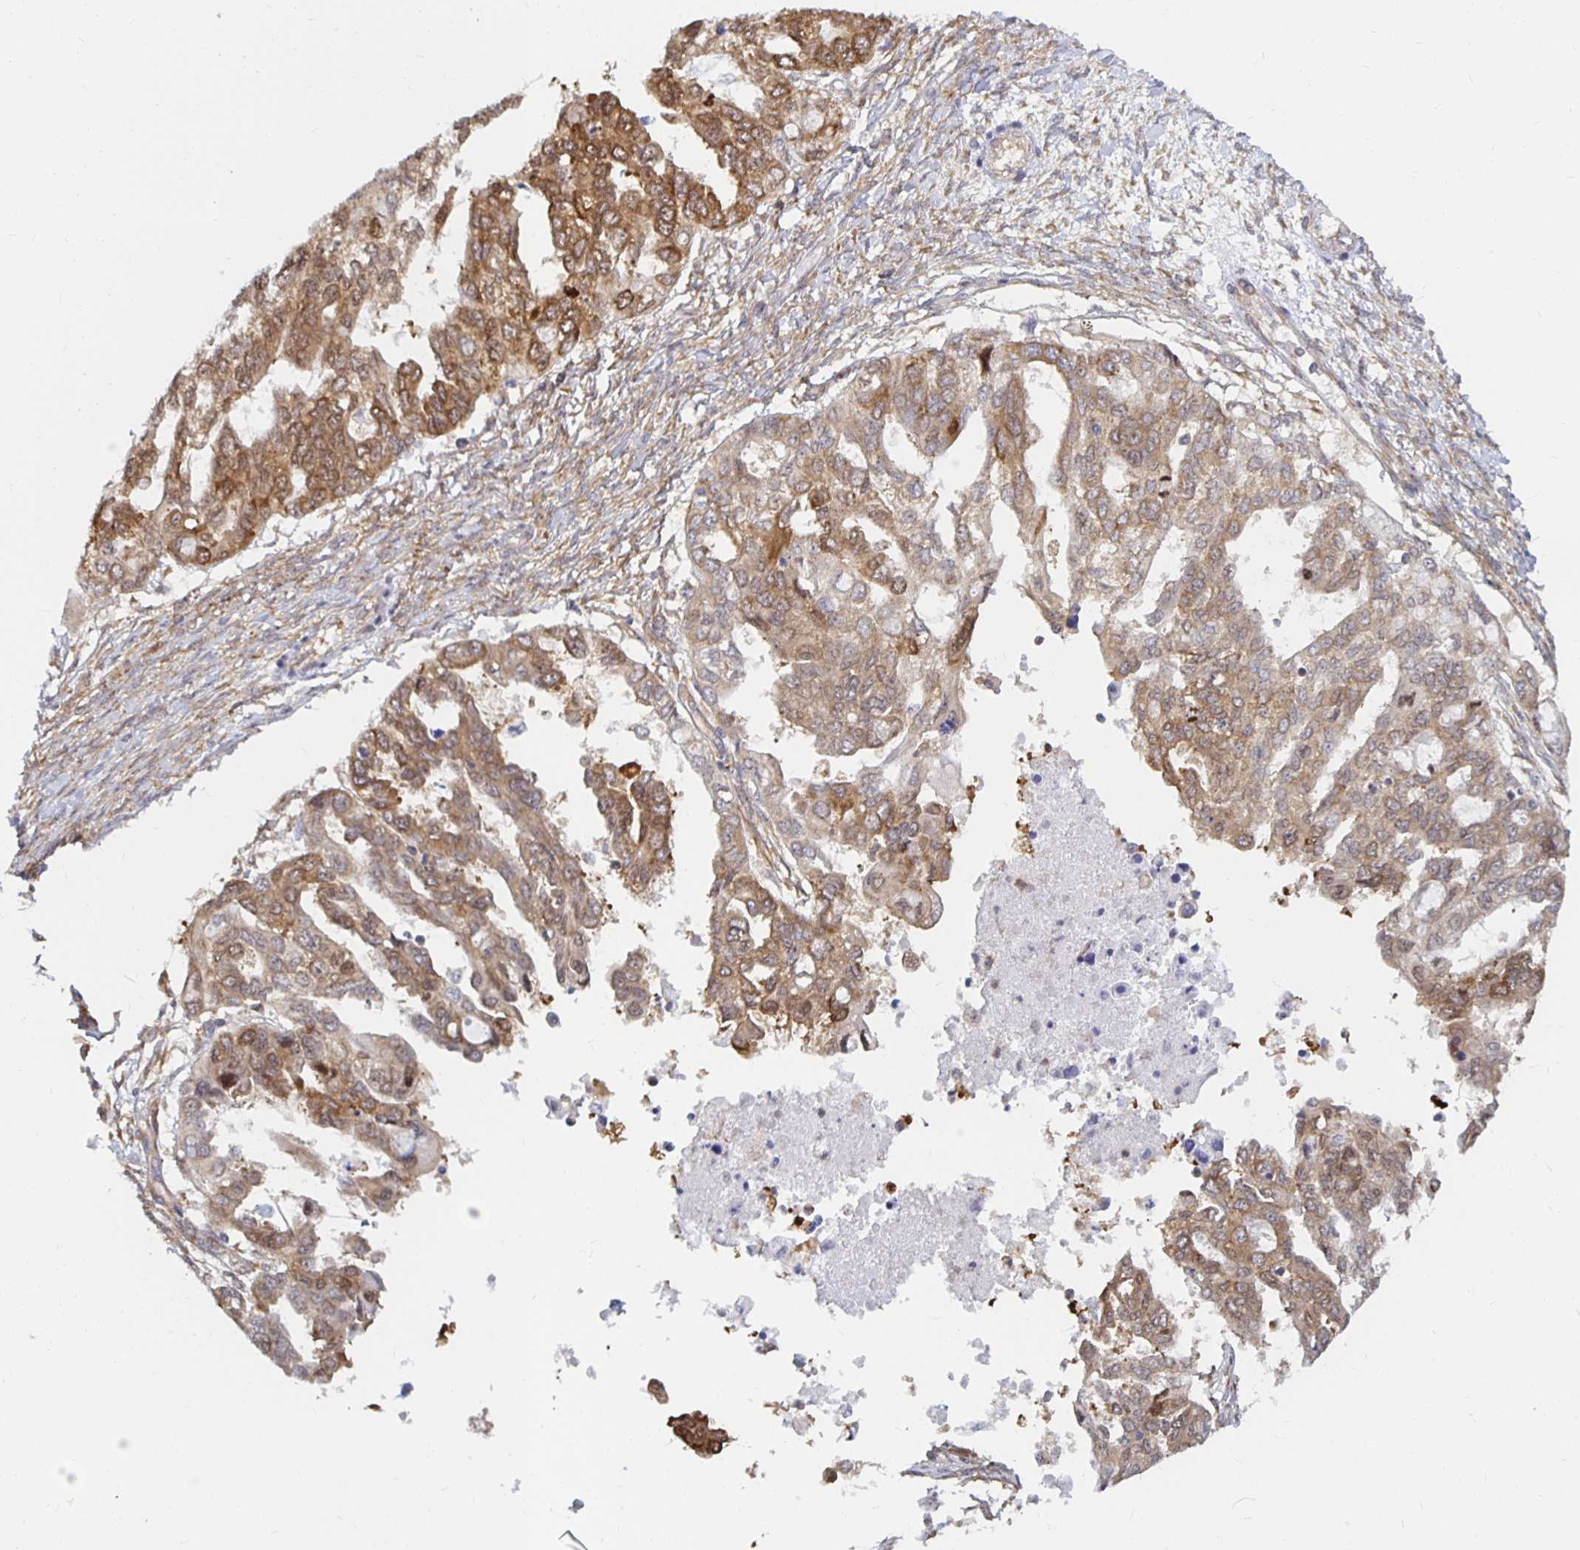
{"staining": {"intensity": "moderate", "quantity": ">75%", "location": "cytoplasmic/membranous,nuclear"}, "tissue": "ovarian cancer", "cell_type": "Tumor cells", "image_type": "cancer", "snomed": [{"axis": "morphology", "description": "Cystadenocarcinoma, serous, NOS"}, {"axis": "topography", "description": "Ovary"}], "caption": "An image showing moderate cytoplasmic/membranous and nuclear positivity in about >75% of tumor cells in serous cystadenocarcinoma (ovarian), as visualized by brown immunohistochemical staining.", "gene": "PDAP1", "patient": {"sex": "female", "age": 53}}